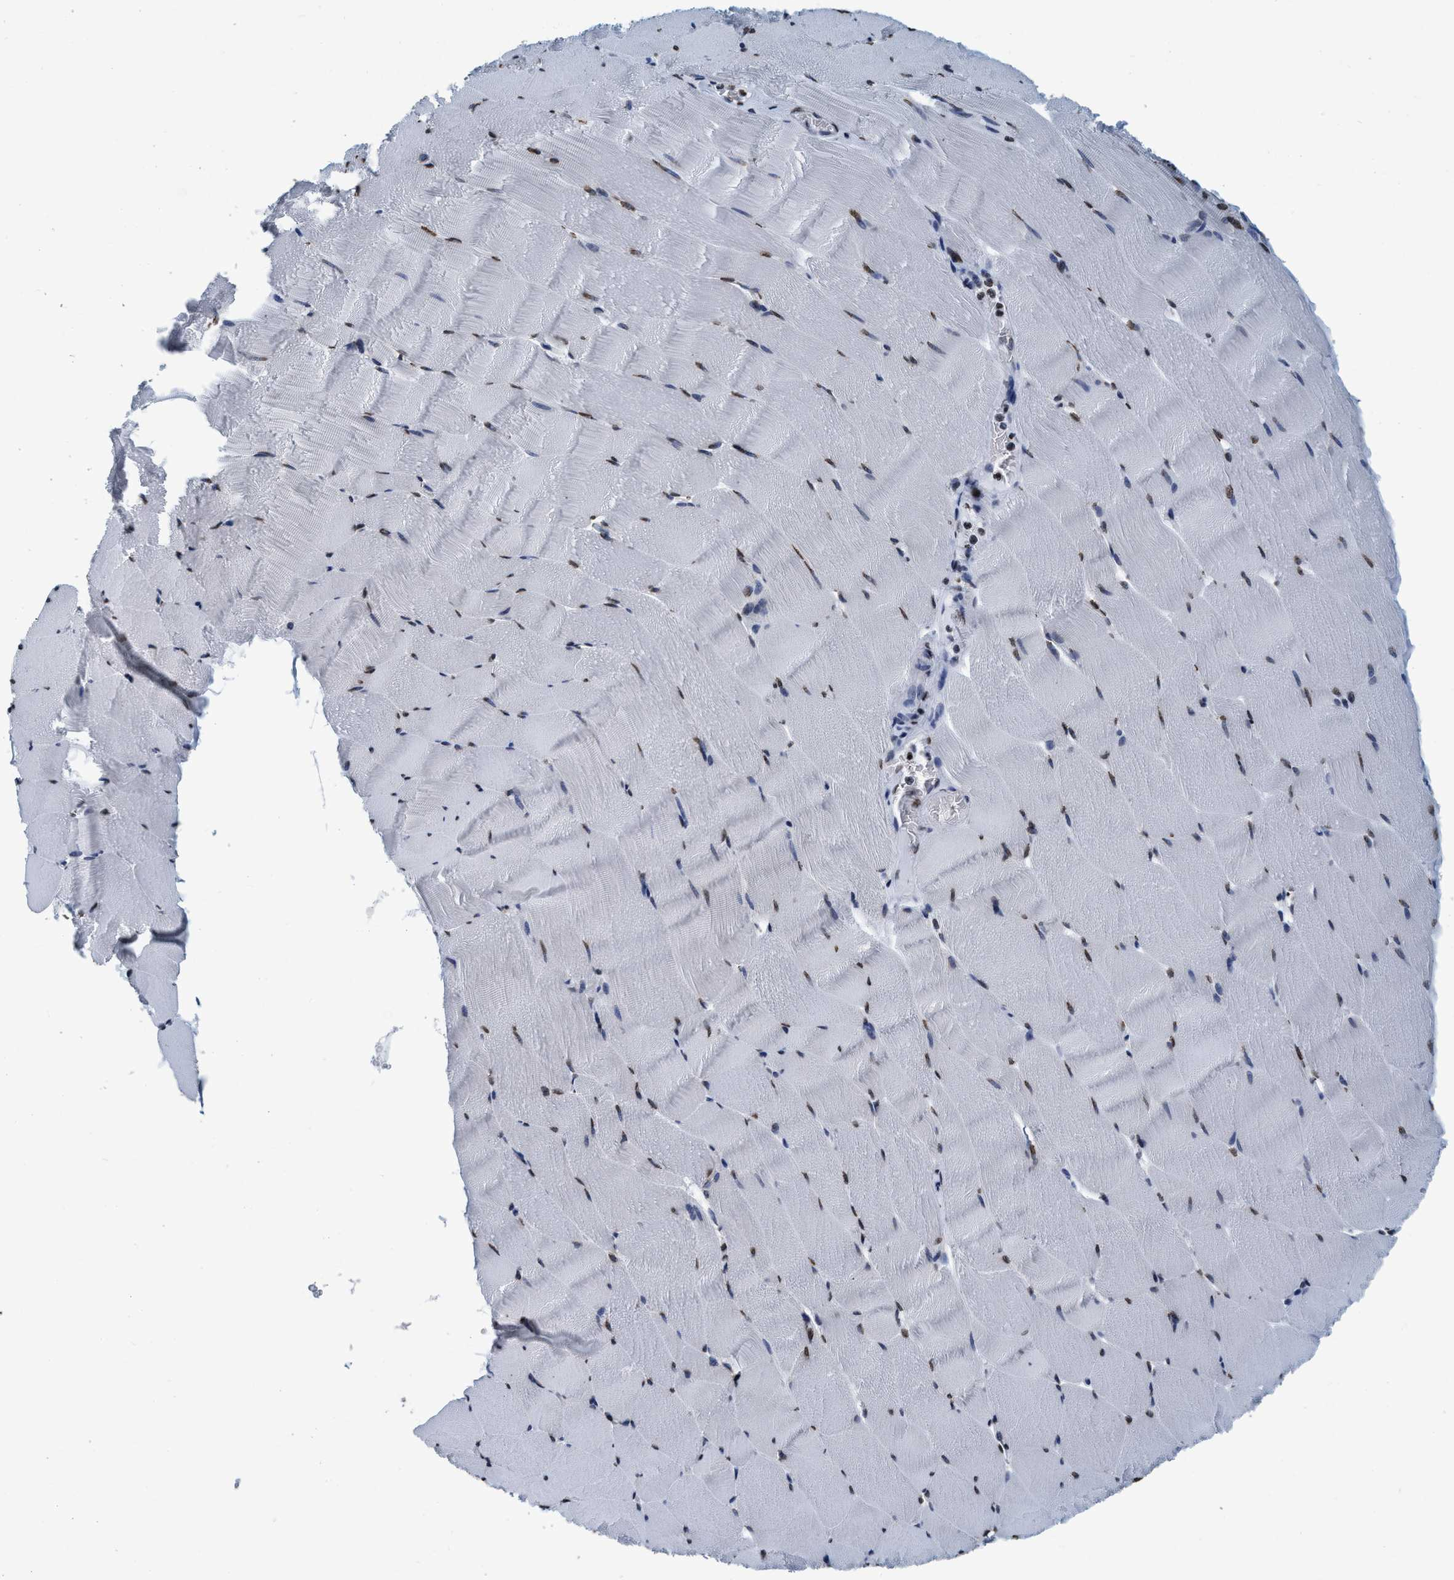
{"staining": {"intensity": "weak", "quantity": "25%-75%", "location": "nuclear"}, "tissue": "skeletal muscle", "cell_type": "Myocytes", "image_type": "normal", "snomed": [{"axis": "morphology", "description": "Normal tissue, NOS"}, {"axis": "topography", "description": "Skeletal muscle"}], "caption": "Brown immunohistochemical staining in unremarkable human skeletal muscle exhibits weak nuclear positivity in approximately 25%-75% of myocytes. (brown staining indicates protein expression, while blue staining denotes nuclei).", "gene": "CCNE2", "patient": {"sex": "male", "age": 62}}